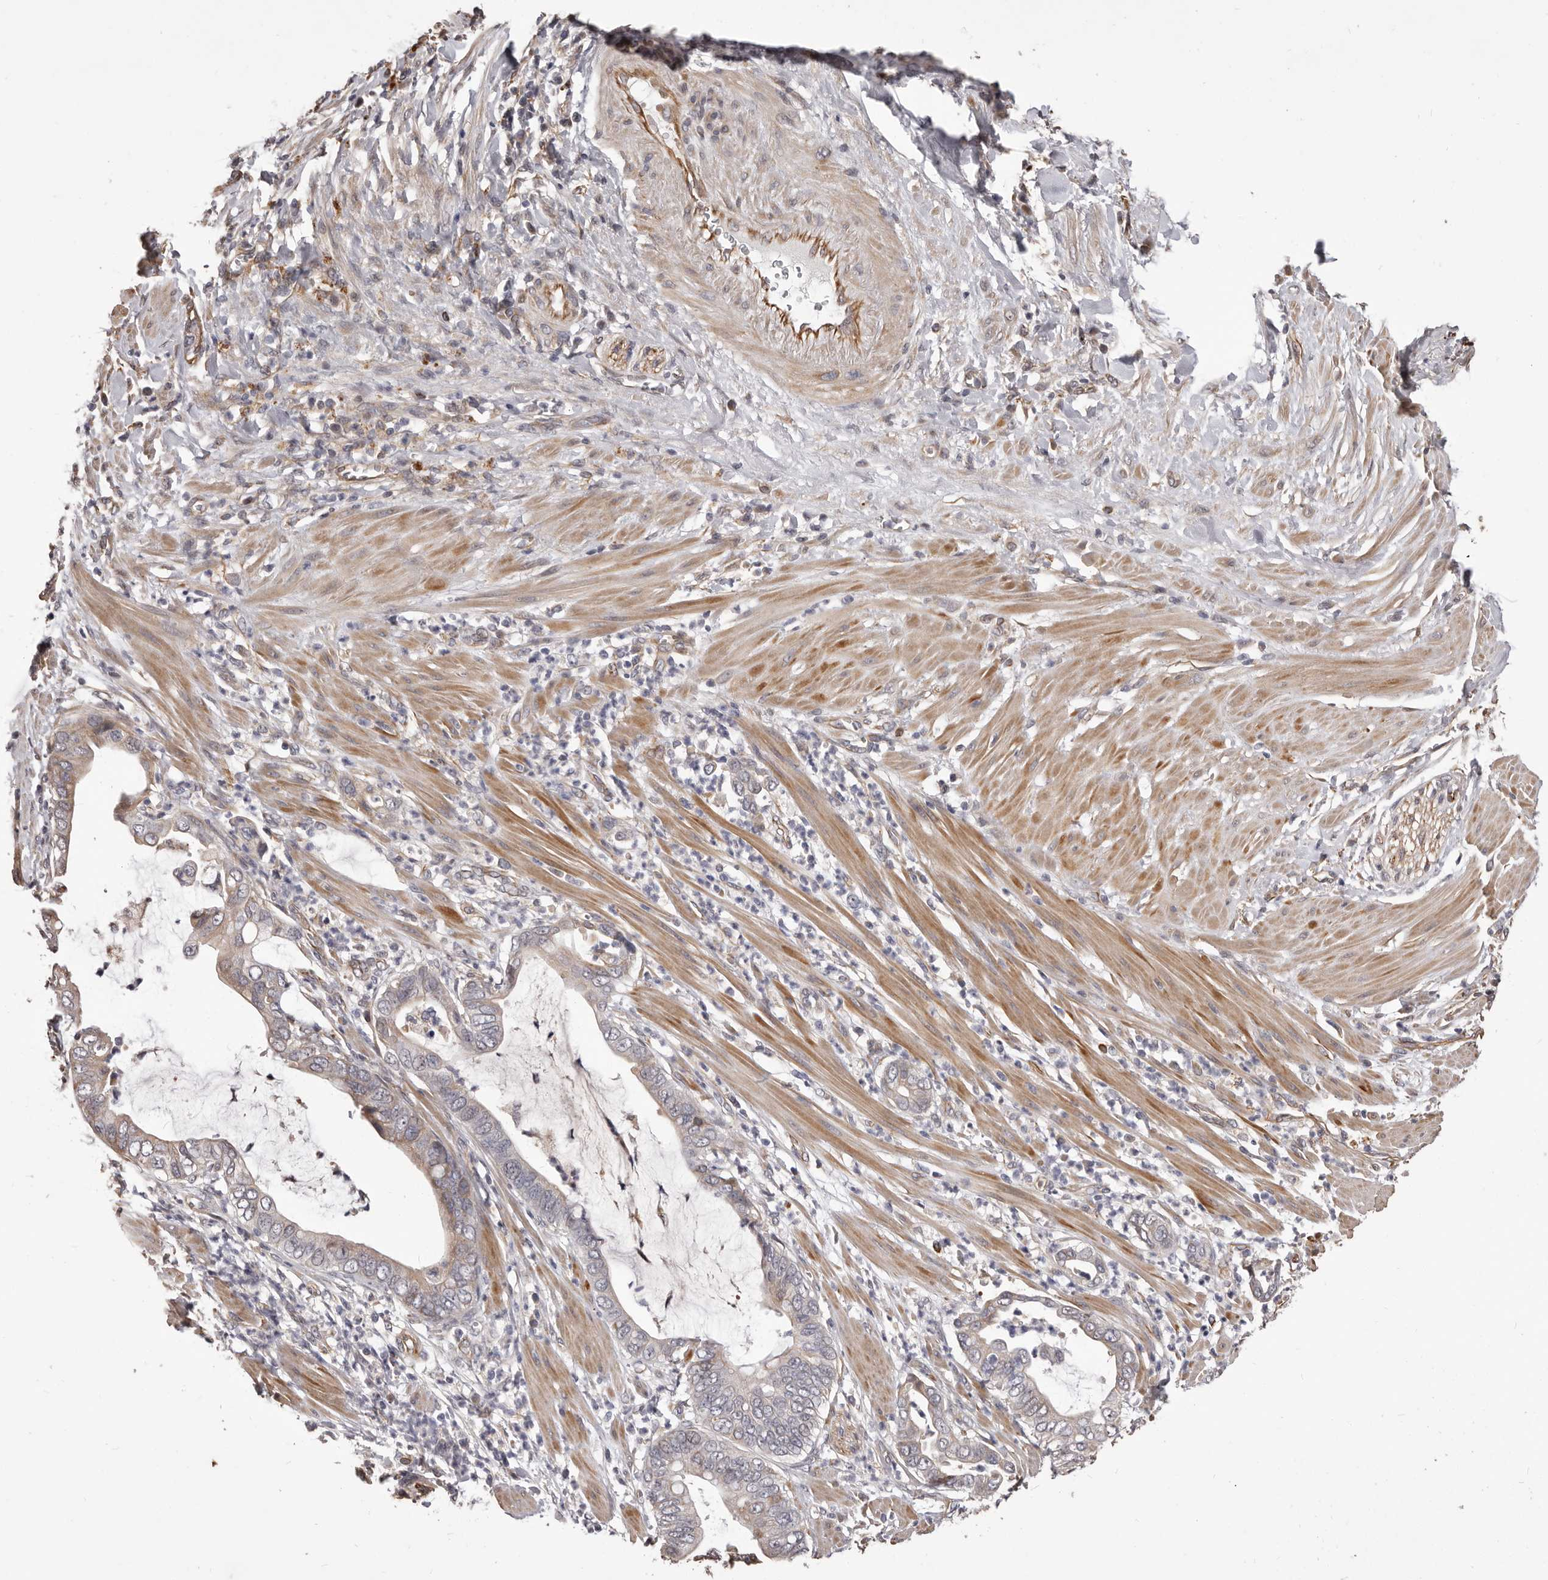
{"staining": {"intensity": "weak", "quantity": "25%-75%", "location": "cytoplasmic/membranous"}, "tissue": "pancreatic cancer", "cell_type": "Tumor cells", "image_type": "cancer", "snomed": [{"axis": "morphology", "description": "Adenocarcinoma, NOS"}, {"axis": "topography", "description": "Pancreas"}], "caption": "Weak cytoplasmic/membranous positivity is appreciated in about 25%-75% of tumor cells in pancreatic adenocarcinoma. The staining is performed using DAB brown chromogen to label protein expression. The nuclei are counter-stained blue using hematoxylin.", "gene": "ALPK1", "patient": {"sex": "male", "age": 75}}